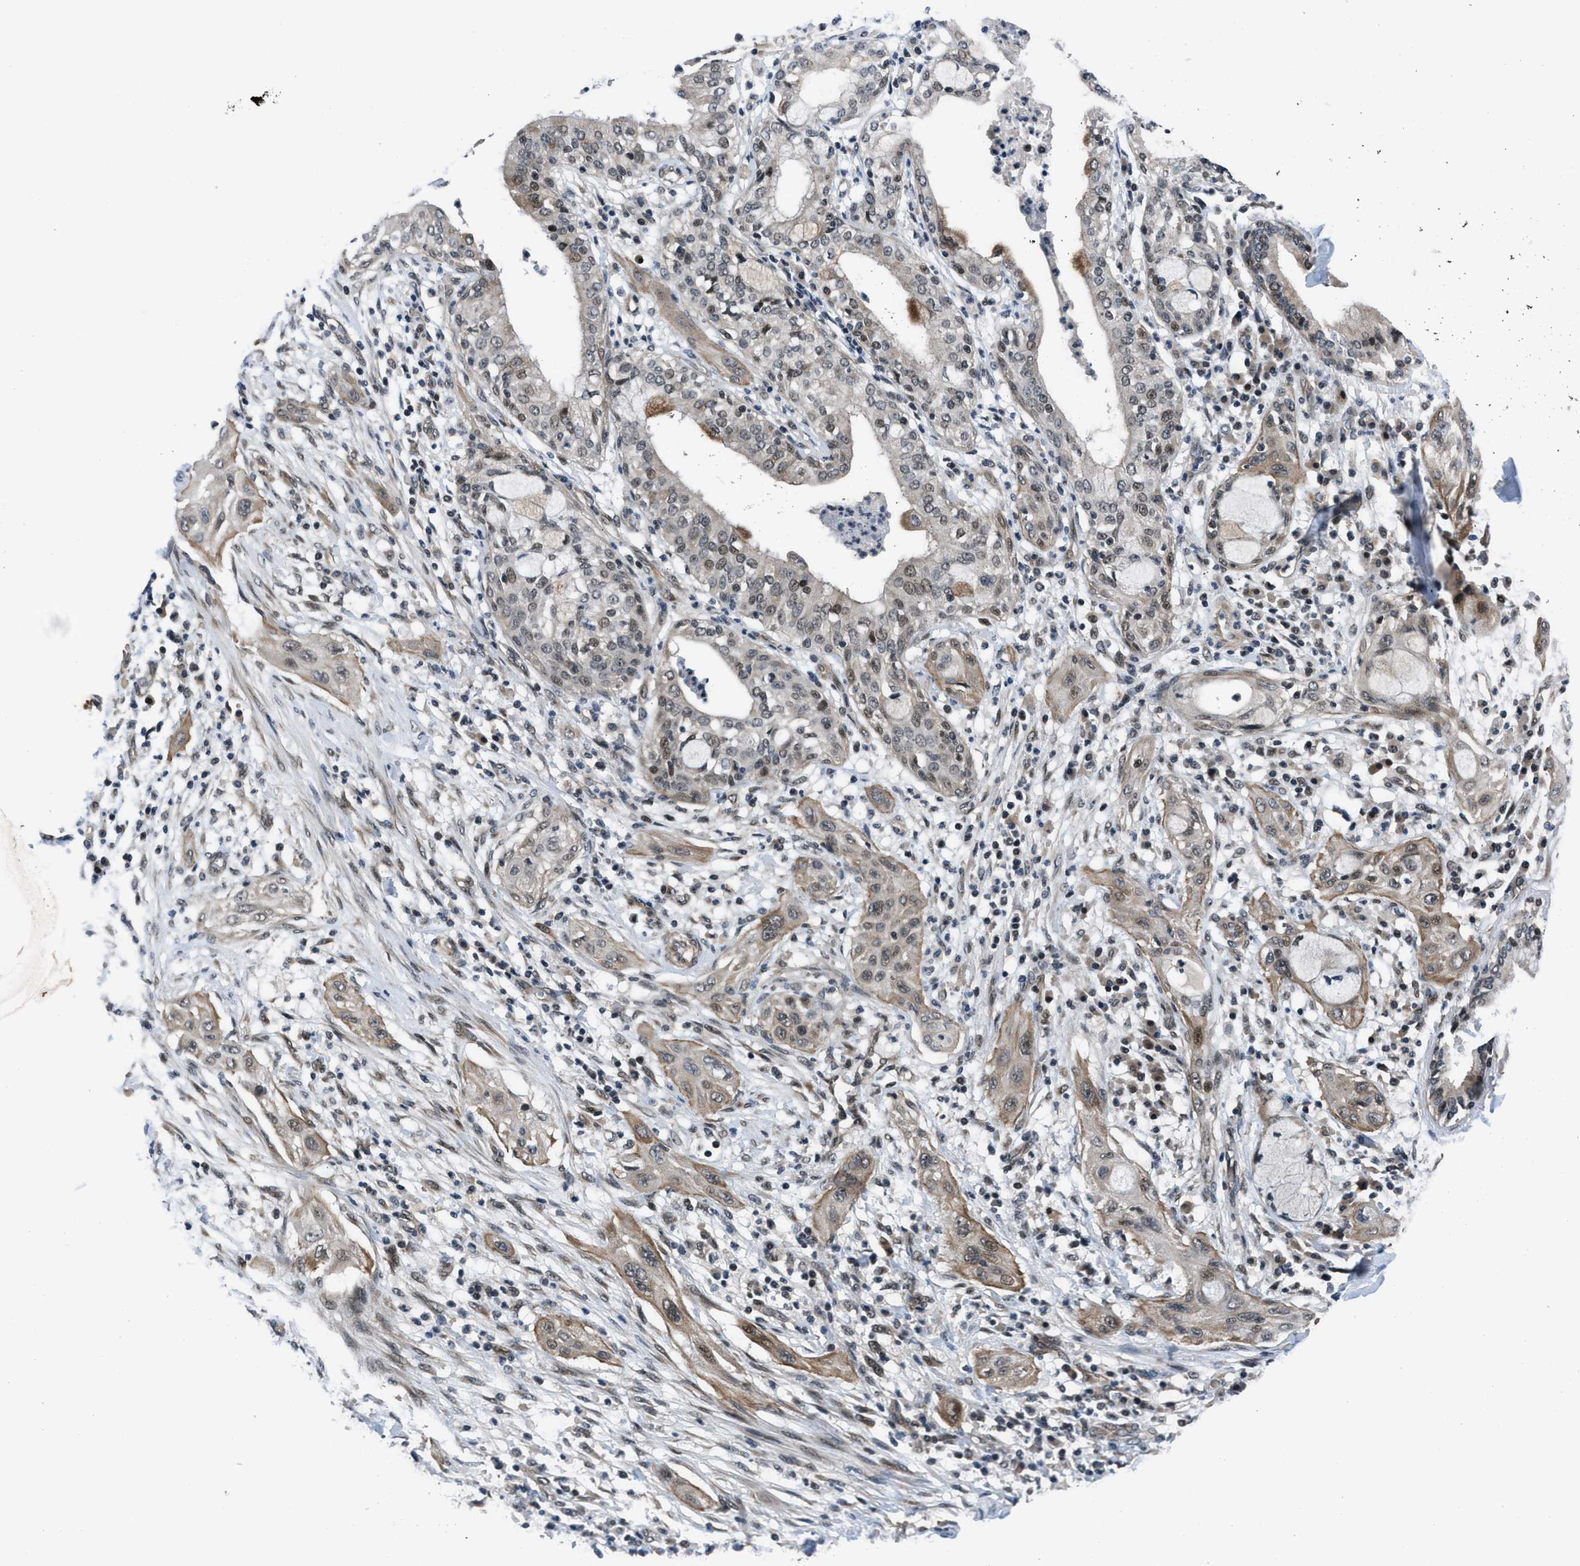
{"staining": {"intensity": "moderate", "quantity": ">75%", "location": "cytoplasmic/membranous,nuclear"}, "tissue": "lung cancer", "cell_type": "Tumor cells", "image_type": "cancer", "snomed": [{"axis": "morphology", "description": "Squamous cell carcinoma, NOS"}, {"axis": "topography", "description": "Lung"}], "caption": "High-power microscopy captured an immunohistochemistry photomicrograph of lung cancer, revealing moderate cytoplasmic/membranous and nuclear expression in approximately >75% of tumor cells.", "gene": "SETD5", "patient": {"sex": "female", "age": 47}}